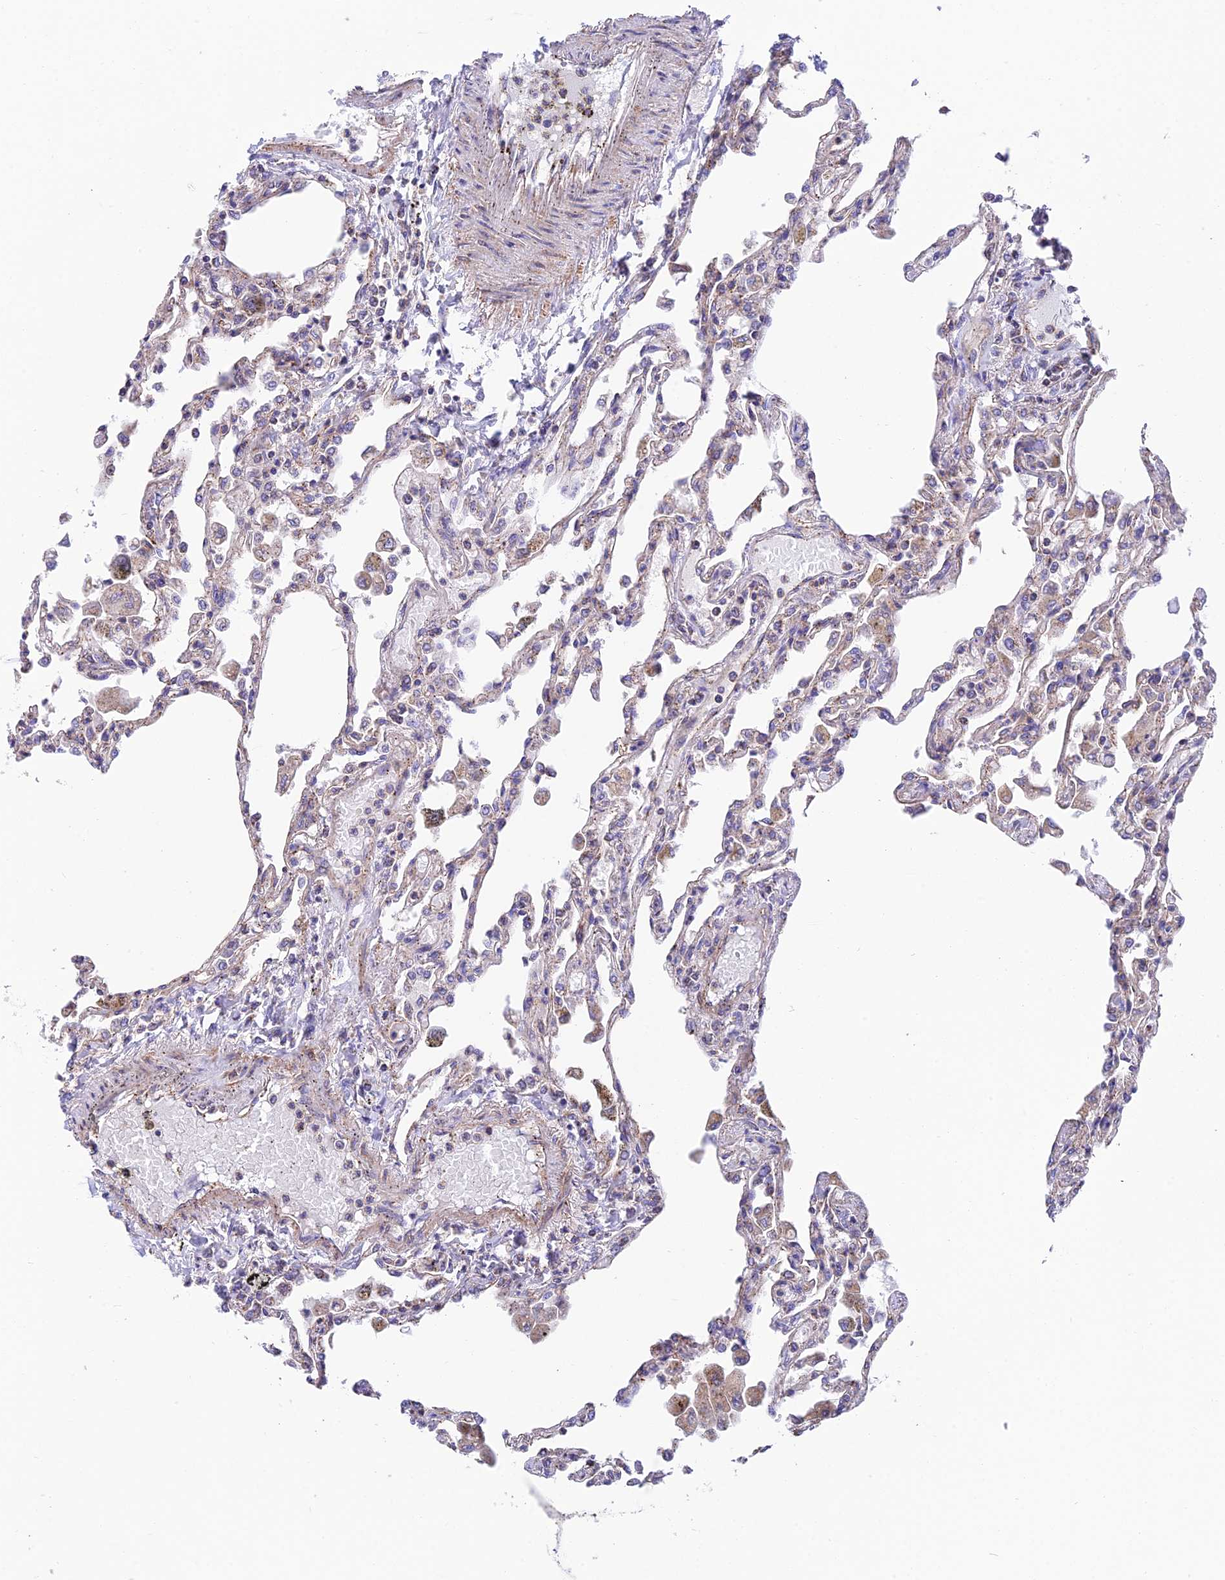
{"staining": {"intensity": "moderate", "quantity": "<25%", "location": "cytoplasmic/membranous"}, "tissue": "lung", "cell_type": "Alveolar cells", "image_type": "normal", "snomed": [{"axis": "morphology", "description": "Normal tissue, NOS"}, {"axis": "topography", "description": "Bronchus"}, {"axis": "topography", "description": "Lung"}], "caption": "Immunohistochemistry (IHC) of normal human lung exhibits low levels of moderate cytoplasmic/membranous positivity in about <25% of alveolar cells.", "gene": "QRFP", "patient": {"sex": "female", "age": 49}}